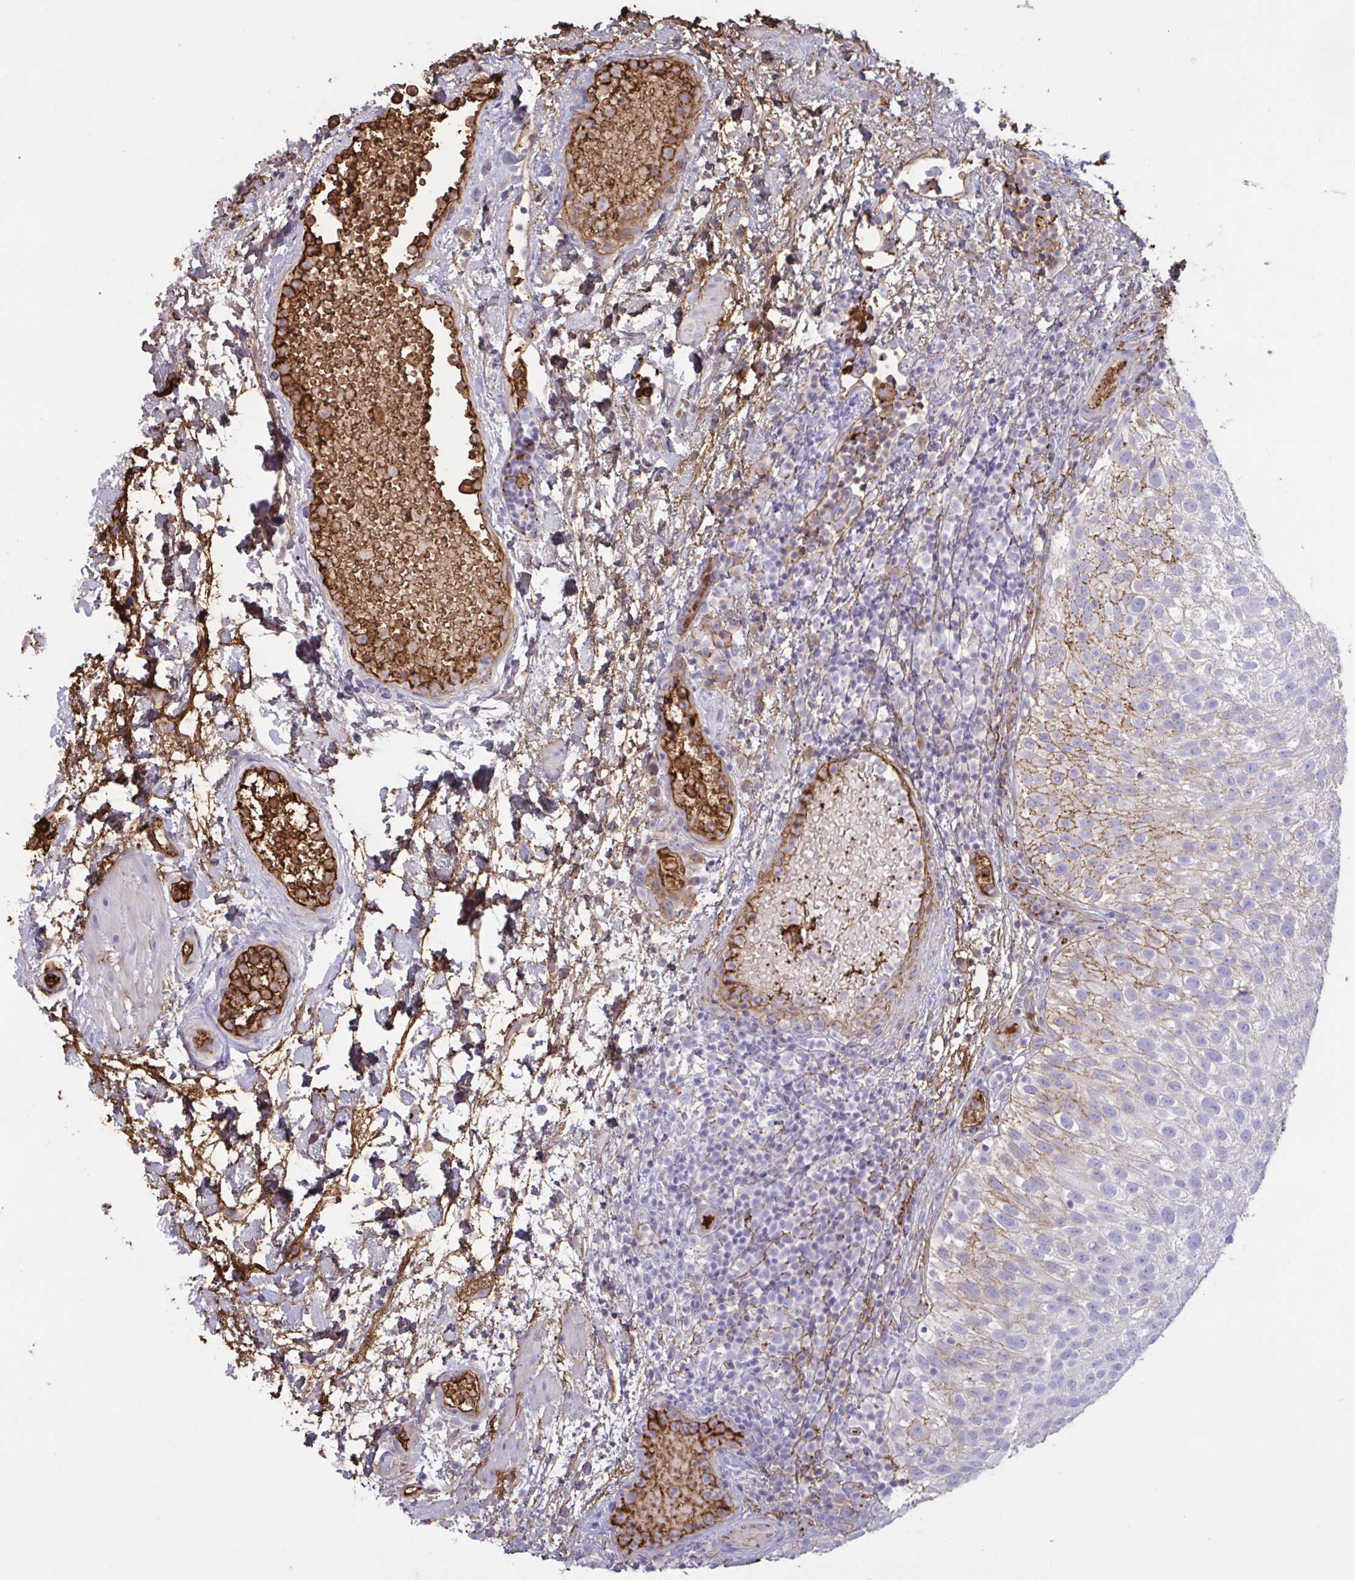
{"staining": {"intensity": "negative", "quantity": "none", "location": "none"}, "tissue": "urothelial cancer", "cell_type": "Tumor cells", "image_type": "cancer", "snomed": [{"axis": "morphology", "description": "Urothelial carcinoma, Low grade"}, {"axis": "topography", "description": "Urinary bladder"}], "caption": "Urothelial carcinoma (low-grade) stained for a protein using IHC demonstrates no positivity tumor cells.", "gene": "IL1R1", "patient": {"sex": "male", "age": 78}}